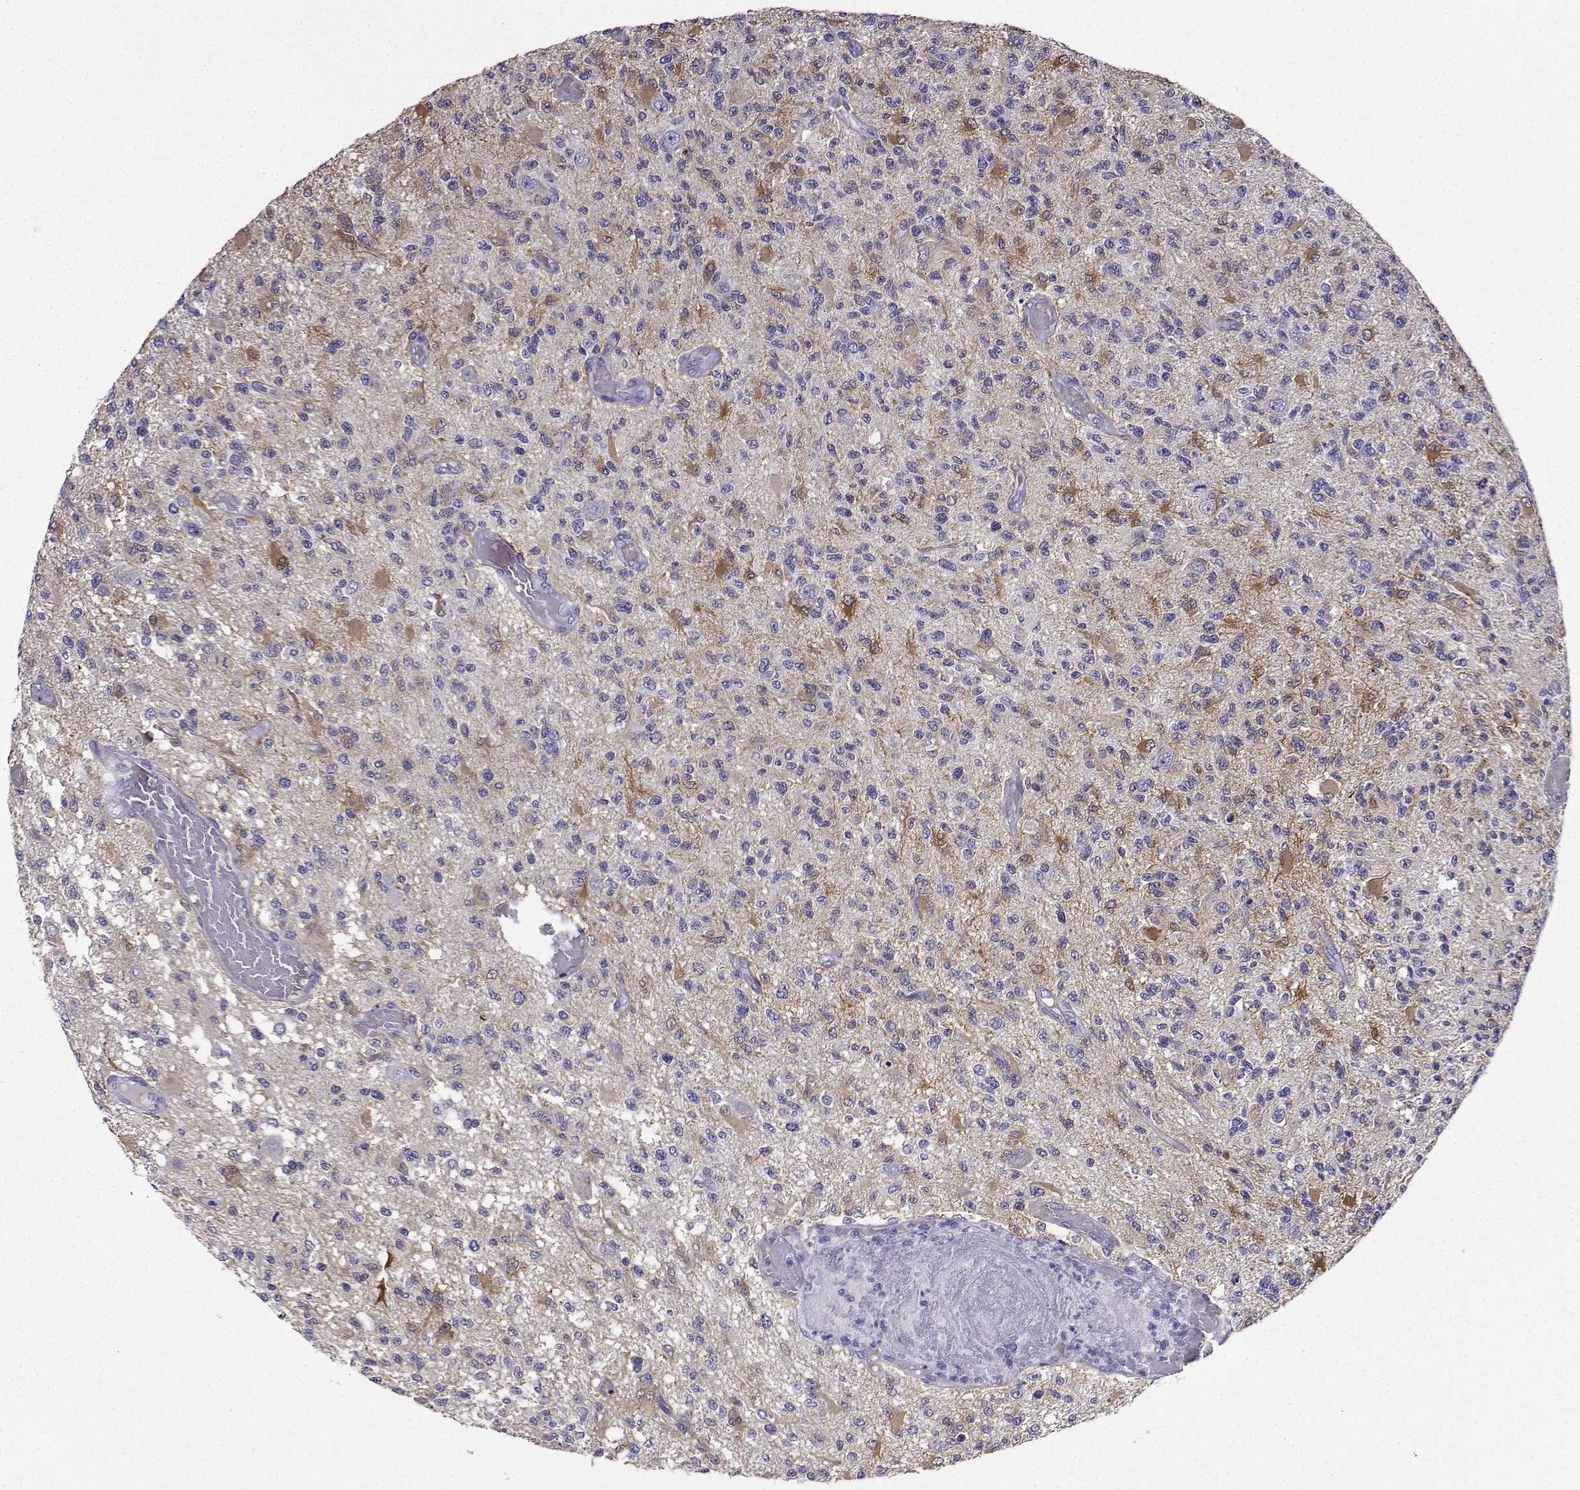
{"staining": {"intensity": "negative", "quantity": "none", "location": "none"}, "tissue": "glioma", "cell_type": "Tumor cells", "image_type": "cancer", "snomed": [{"axis": "morphology", "description": "Glioma, malignant, High grade"}, {"axis": "topography", "description": "Brain"}], "caption": "There is no significant positivity in tumor cells of glioma.", "gene": "LINGO1", "patient": {"sex": "female", "age": 63}}